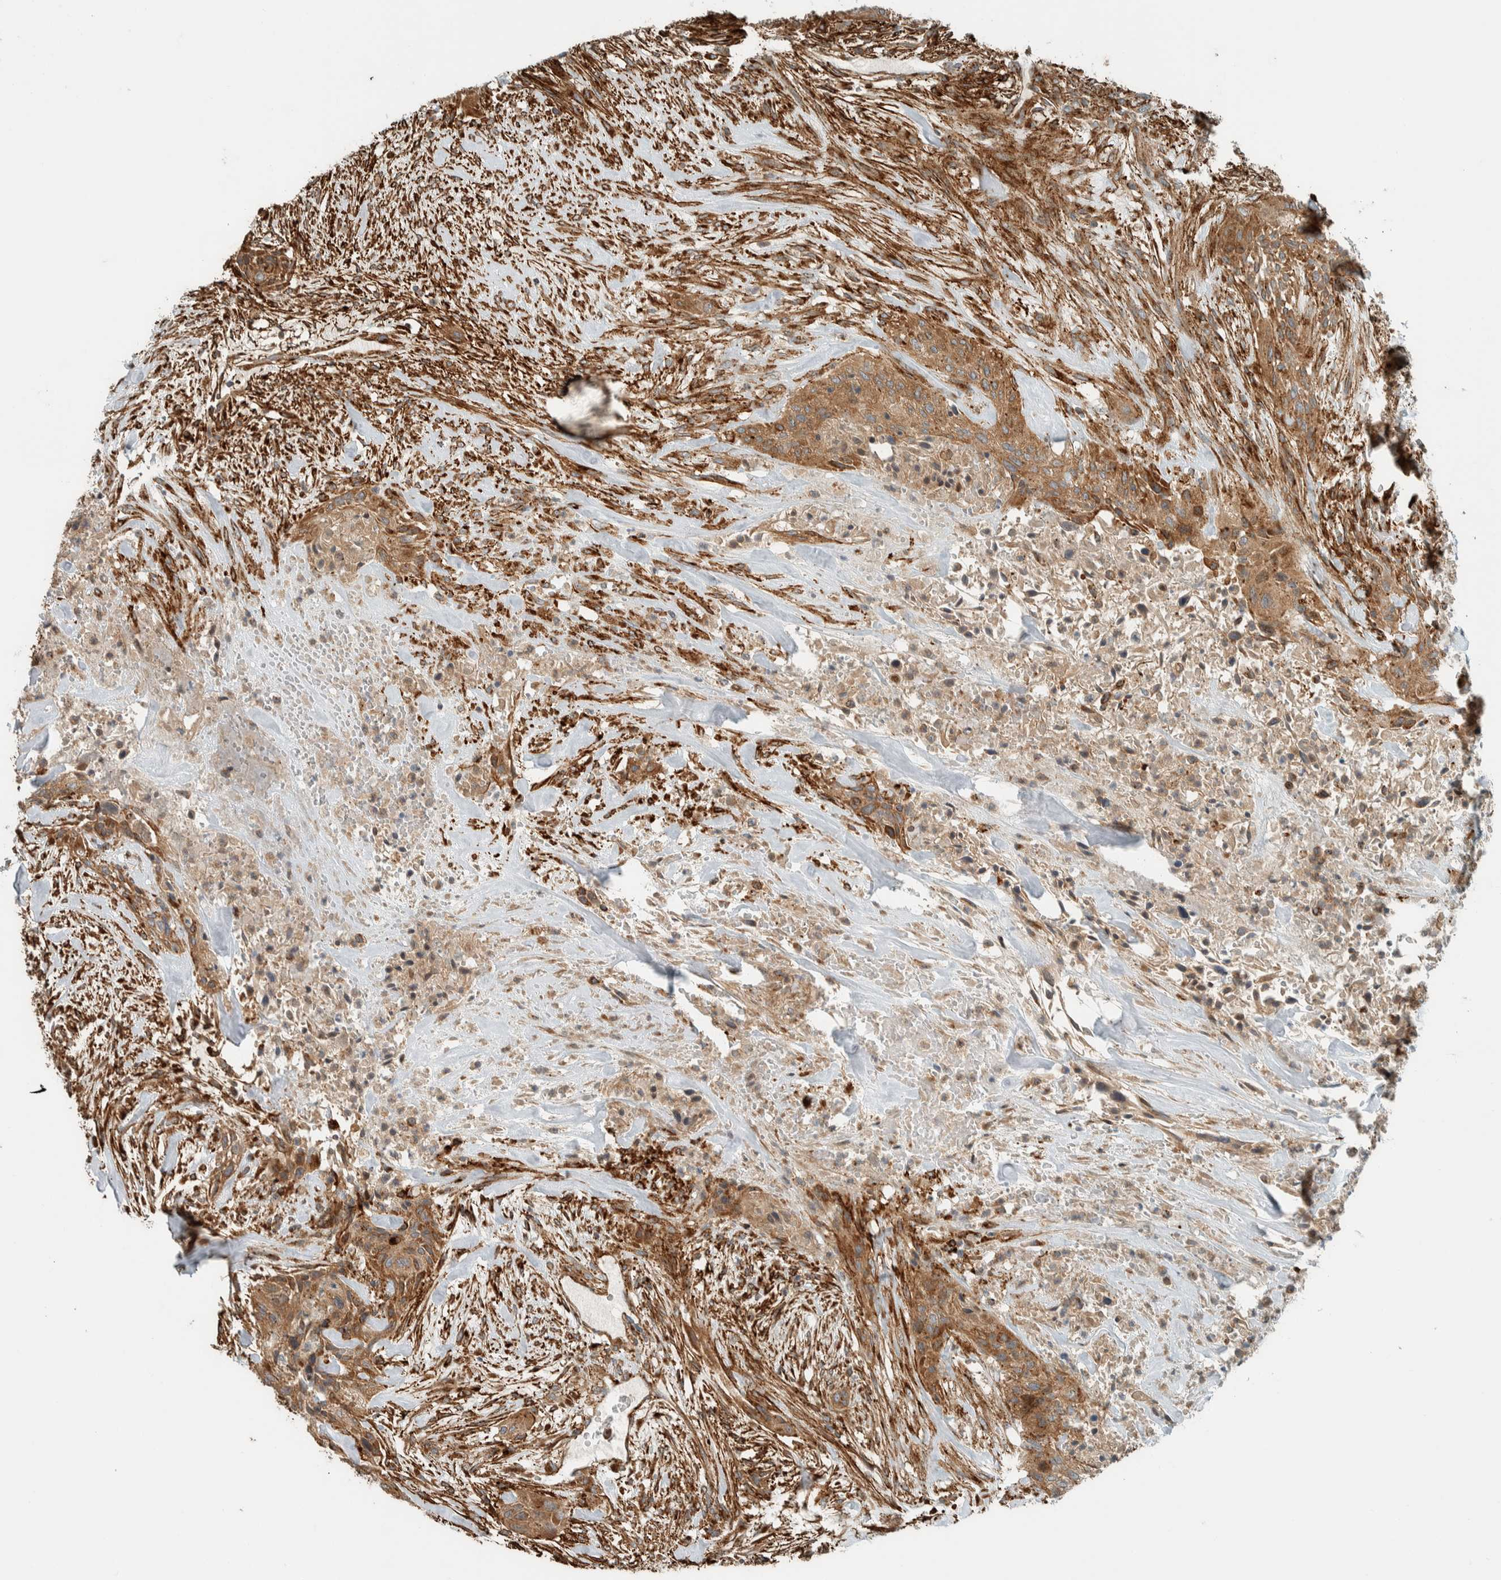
{"staining": {"intensity": "moderate", "quantity": ">75%", "location": "cytoplasmic/membranous"}, "tissue": "urothelial cancer", "cell_type": "Tumor cells", "image_type": "cancer", "snomed": [{"axis": "morphology", "description": "Urothelial carcinoma, High grade"}, {"axis": "topography", "description": "Urinary bladder"}], "caption": "Tumor cells display moderate cytoplasmic/membranous expression in about >75% of cells in urothelial cancer.", "gene": "EXOC7", "patient": {"sex": "male", "age": 35}}